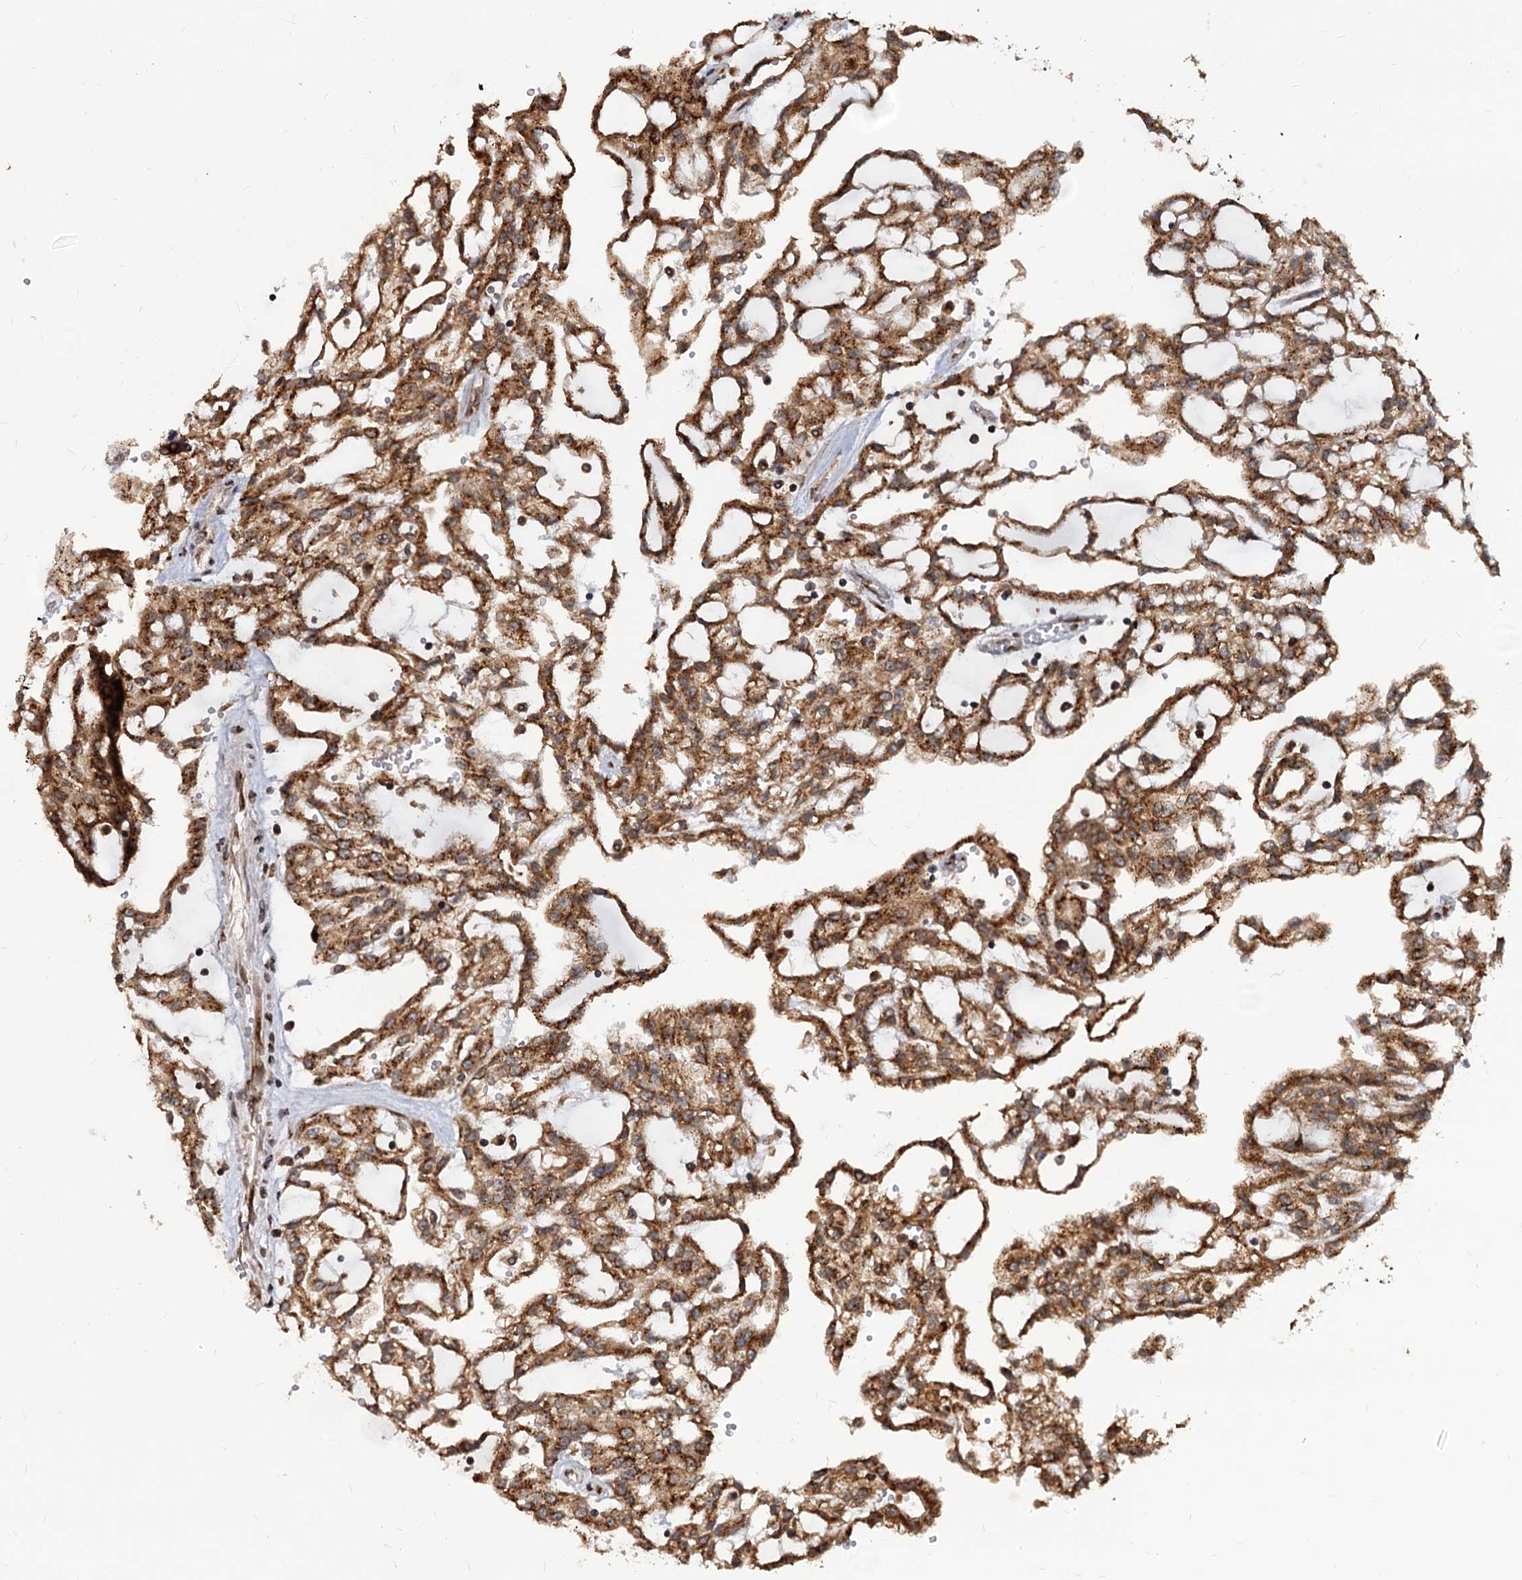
{"staining": {"intensity": "strong", "quantity": ">75%", "location": "cytoplasmic/membranous"}, "tissue": "renal cancer", "cell_type": "Tumor cells", "image_type": "cancer", "snomed": [{"axis": "morphology", "description": "Adenocarcinoma, NOS"}, {"axis": "topography", "description": "Kidney"}], "caption": "Strong cytoplasmic/membranous protein staining is present in approximately >75% of tumor cells in renal adenocarcinoma.", "gene": "SAAL1", "patient": {"sex": "male", "age": 63}}